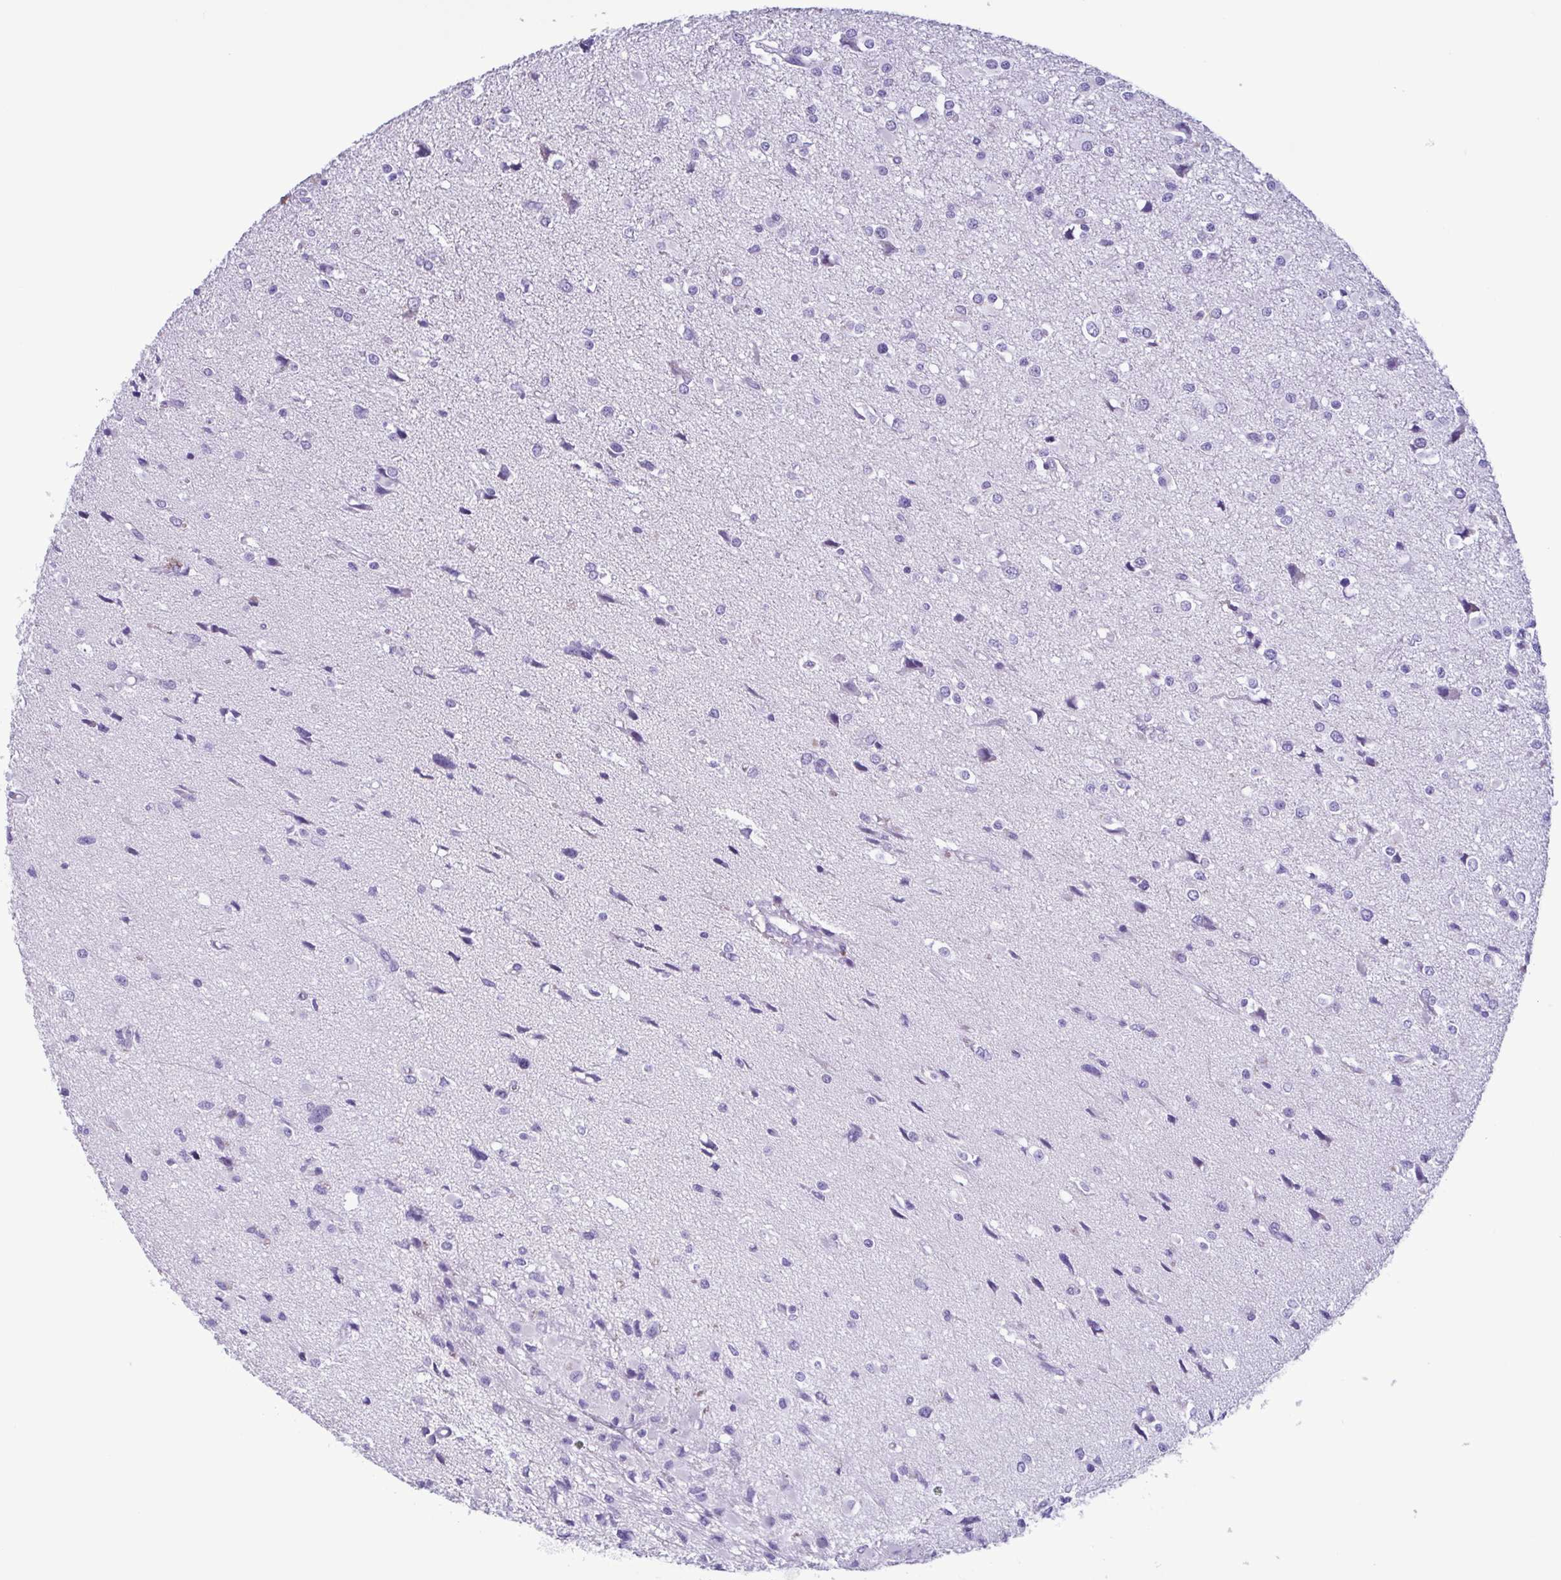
{"staining": {"intensity": "negative", "quantity": "none", "location": "none"}, "tissue": "glioma", "cell_type": "Tumor cells", "image_type": "cancer", "snomed": [{"axis": "morphology", "description": "Glioma, malignant, High grade"}, {"axis": "topography", "description": "Brain"}], "caption": "Immunohistochemical staining of glioma demonstrates no significant expression in tumor cells.", "gene": "LTF", "patient": {"sex": "male", "age": 54}}